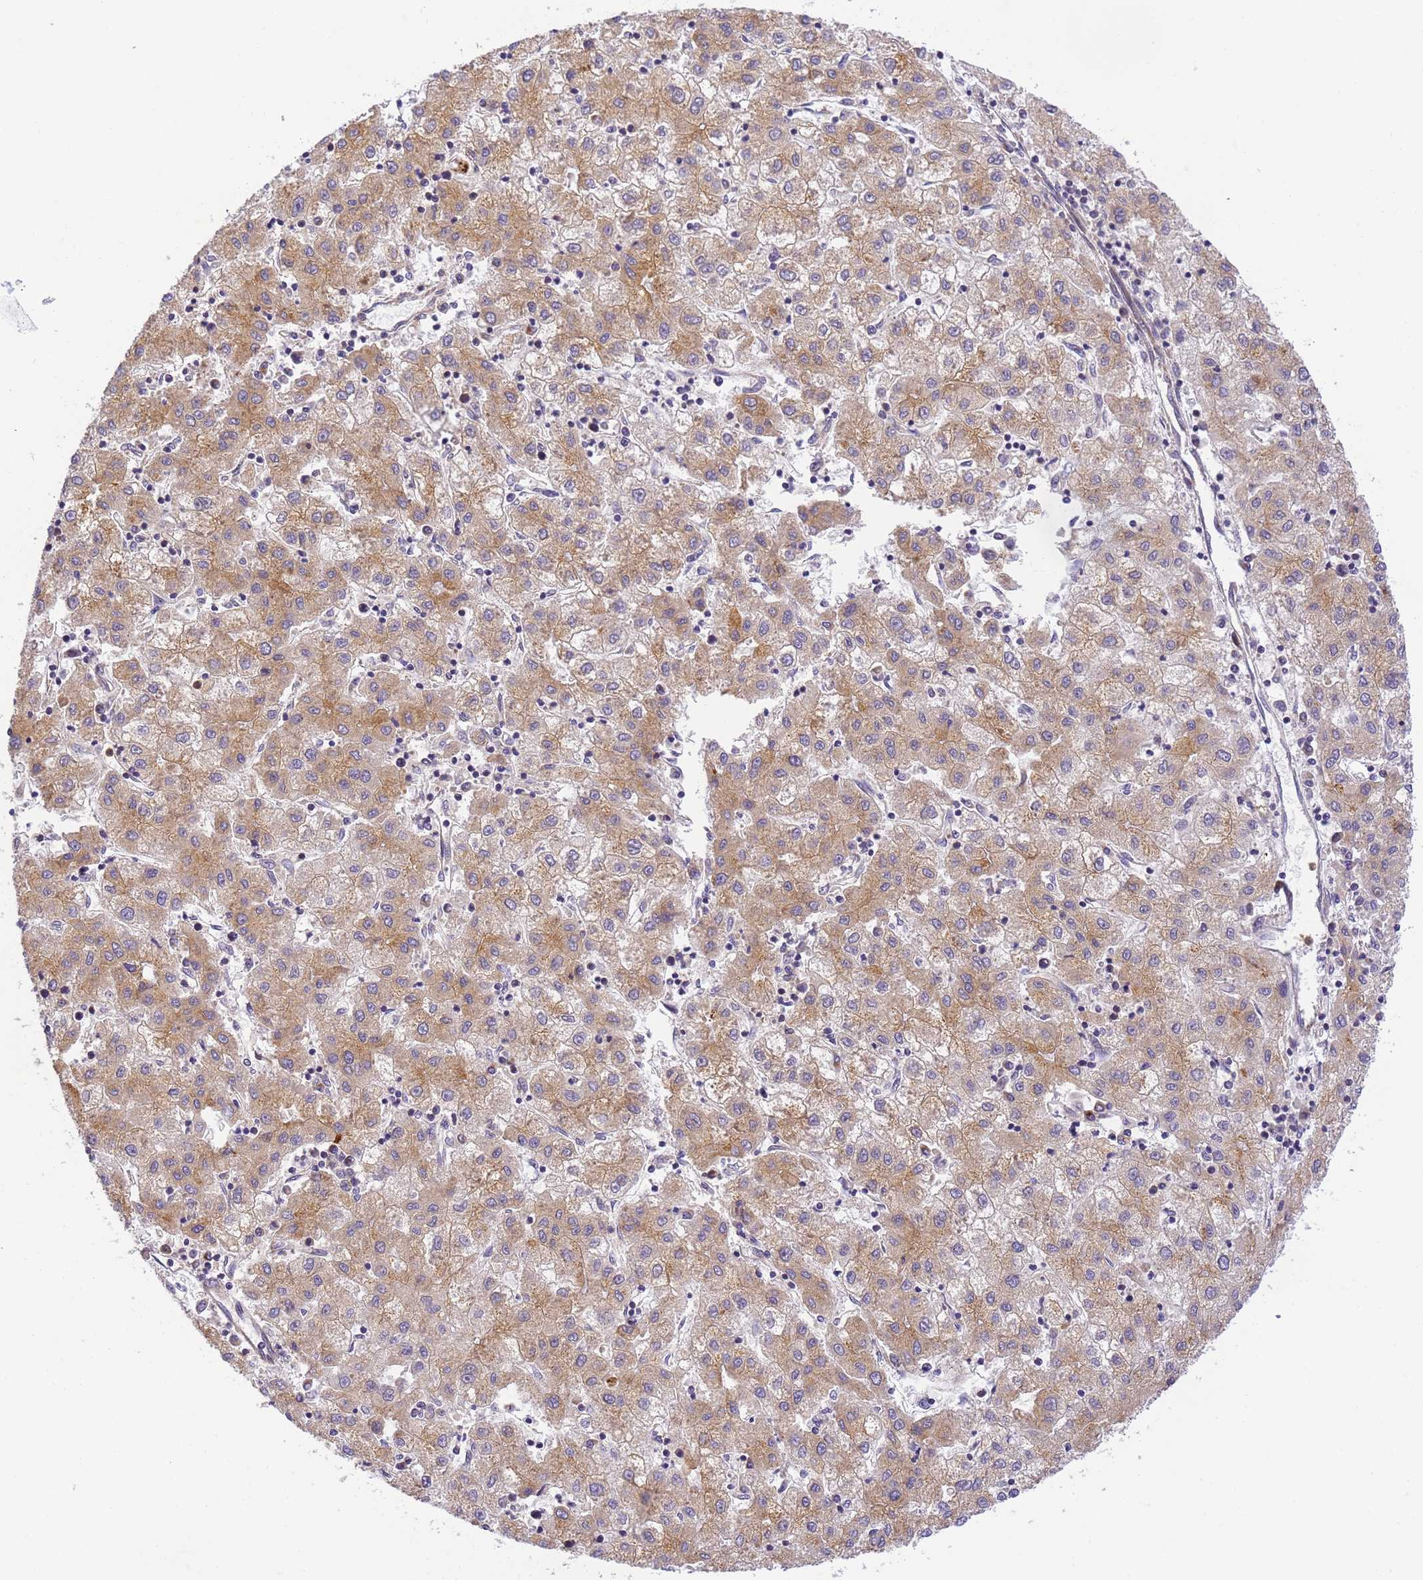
{"staining": {"intensity": "moderate", "quantity": ">75%", "location": "cytoplasmic/membranous"}, "tissue": "liver cancer", "cell_type": "Tumor cells", "image_type": "cancer", "snomed": [{"axis": "morphology", "description": "Carcinoma, Hepatocellular, NOS"}, {"axis": "topography", "description": "Liver"}], "caption": "Moderate cytoplasmic/membranous expression for a protein is seen in approximately >75% of tumor cells of liver cancer (hepatocellular carcinoma) using immunohistochemistry (IHC).", "gene": "RHBDD3", "patient": {"sex": "male", "age": 72}}